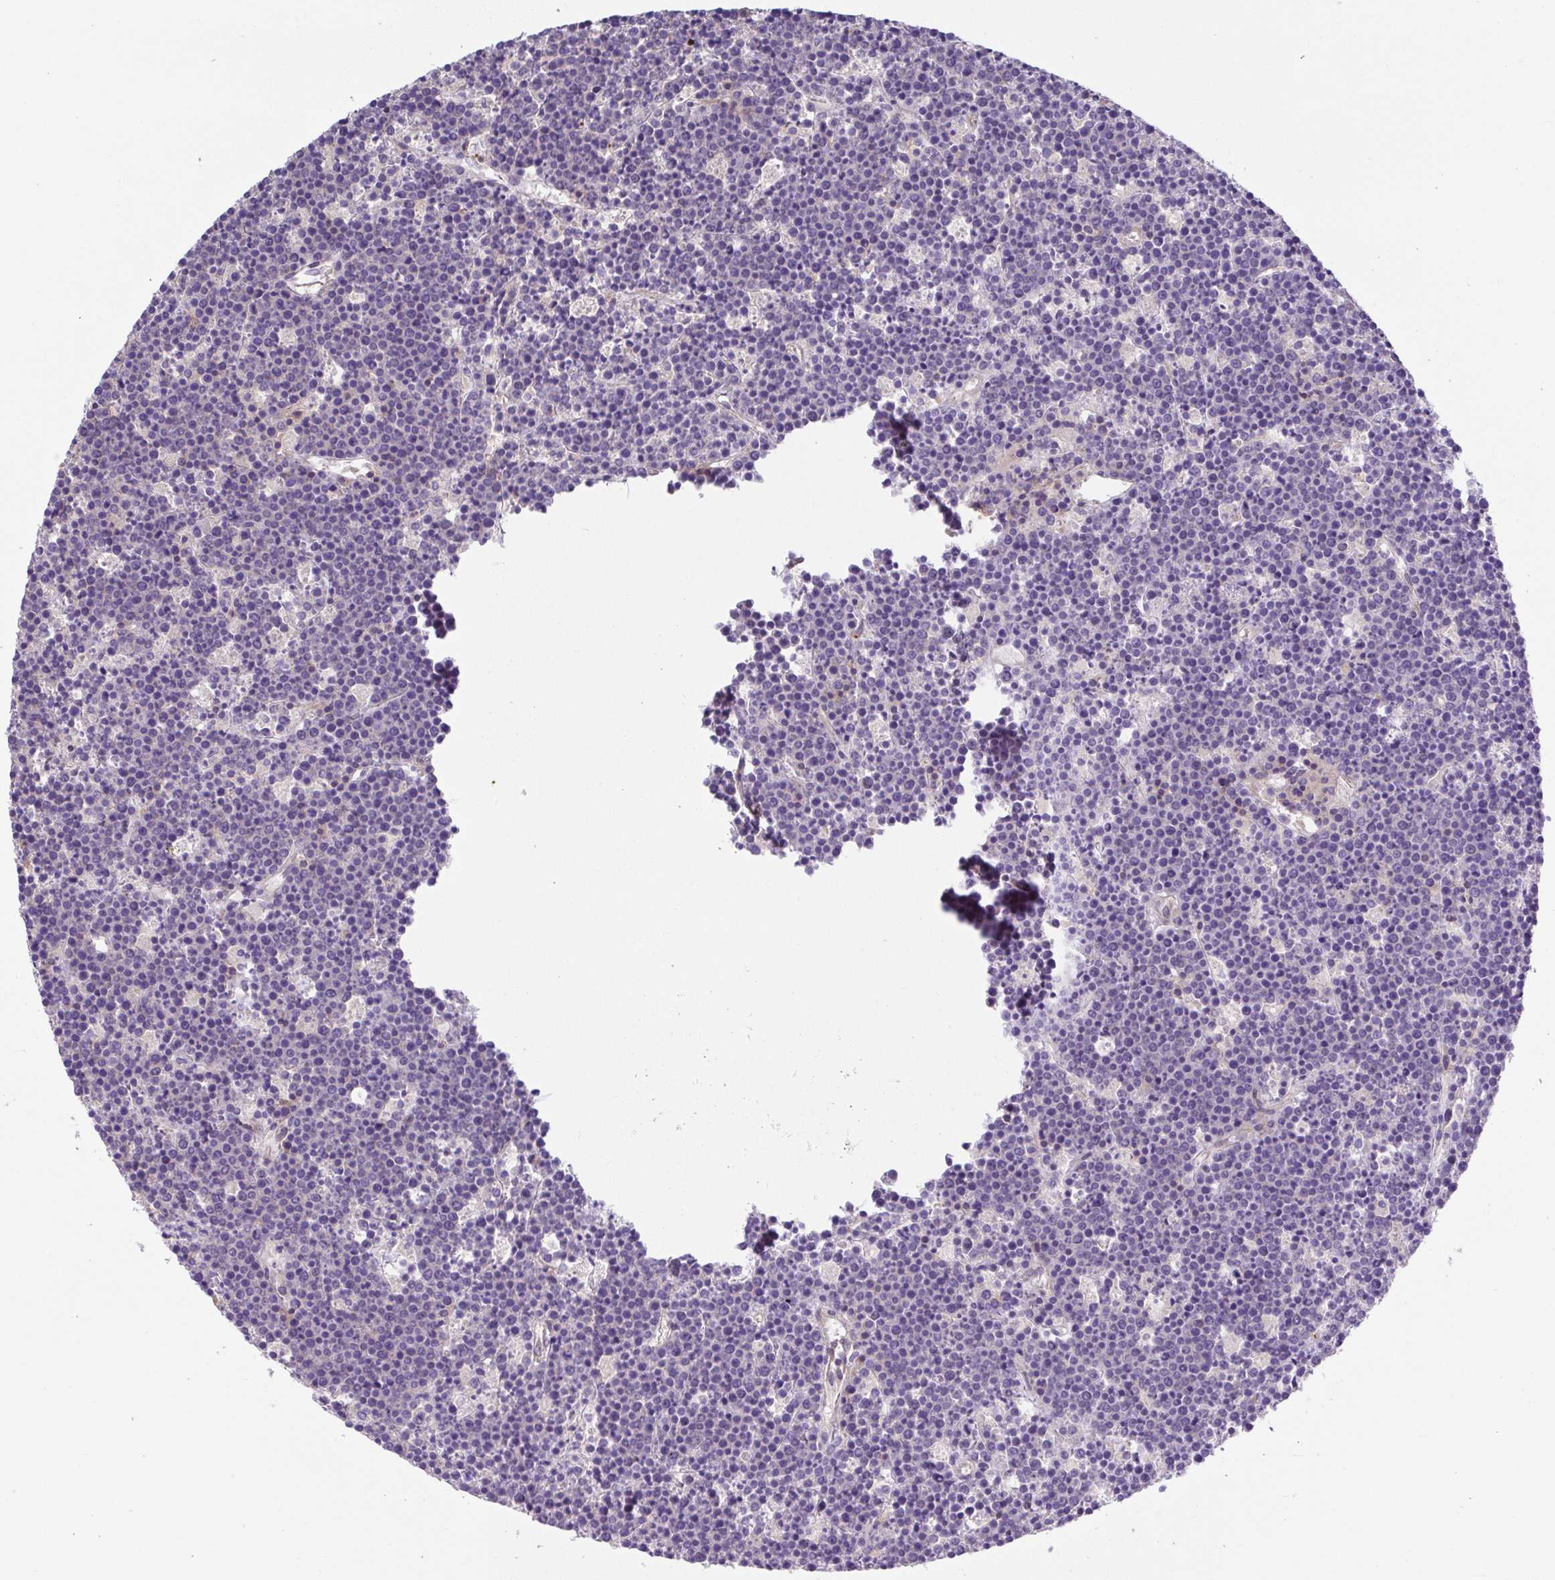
{"staining": {"intensity": "negative", "quantity": "none", "location": "none"}, "tissue": "lymphoma", "cell_type": "Tumor cells", "image_type": "cancer", "snomed": [{"axis": "morphology", "description": "Malignant lymphoma, non-Hodgkin's type, High grade"}, {"axis": "topography", "description": "Ovary"}], "caption": "The immunohistochemistry histopathology image has no significant expression in tumor cells of malignant lymphoma, non-Hodgkin's type (high-grade) tissue.", "gene": "PRR14L", "patient": {"sex": "female", "age": 56}}